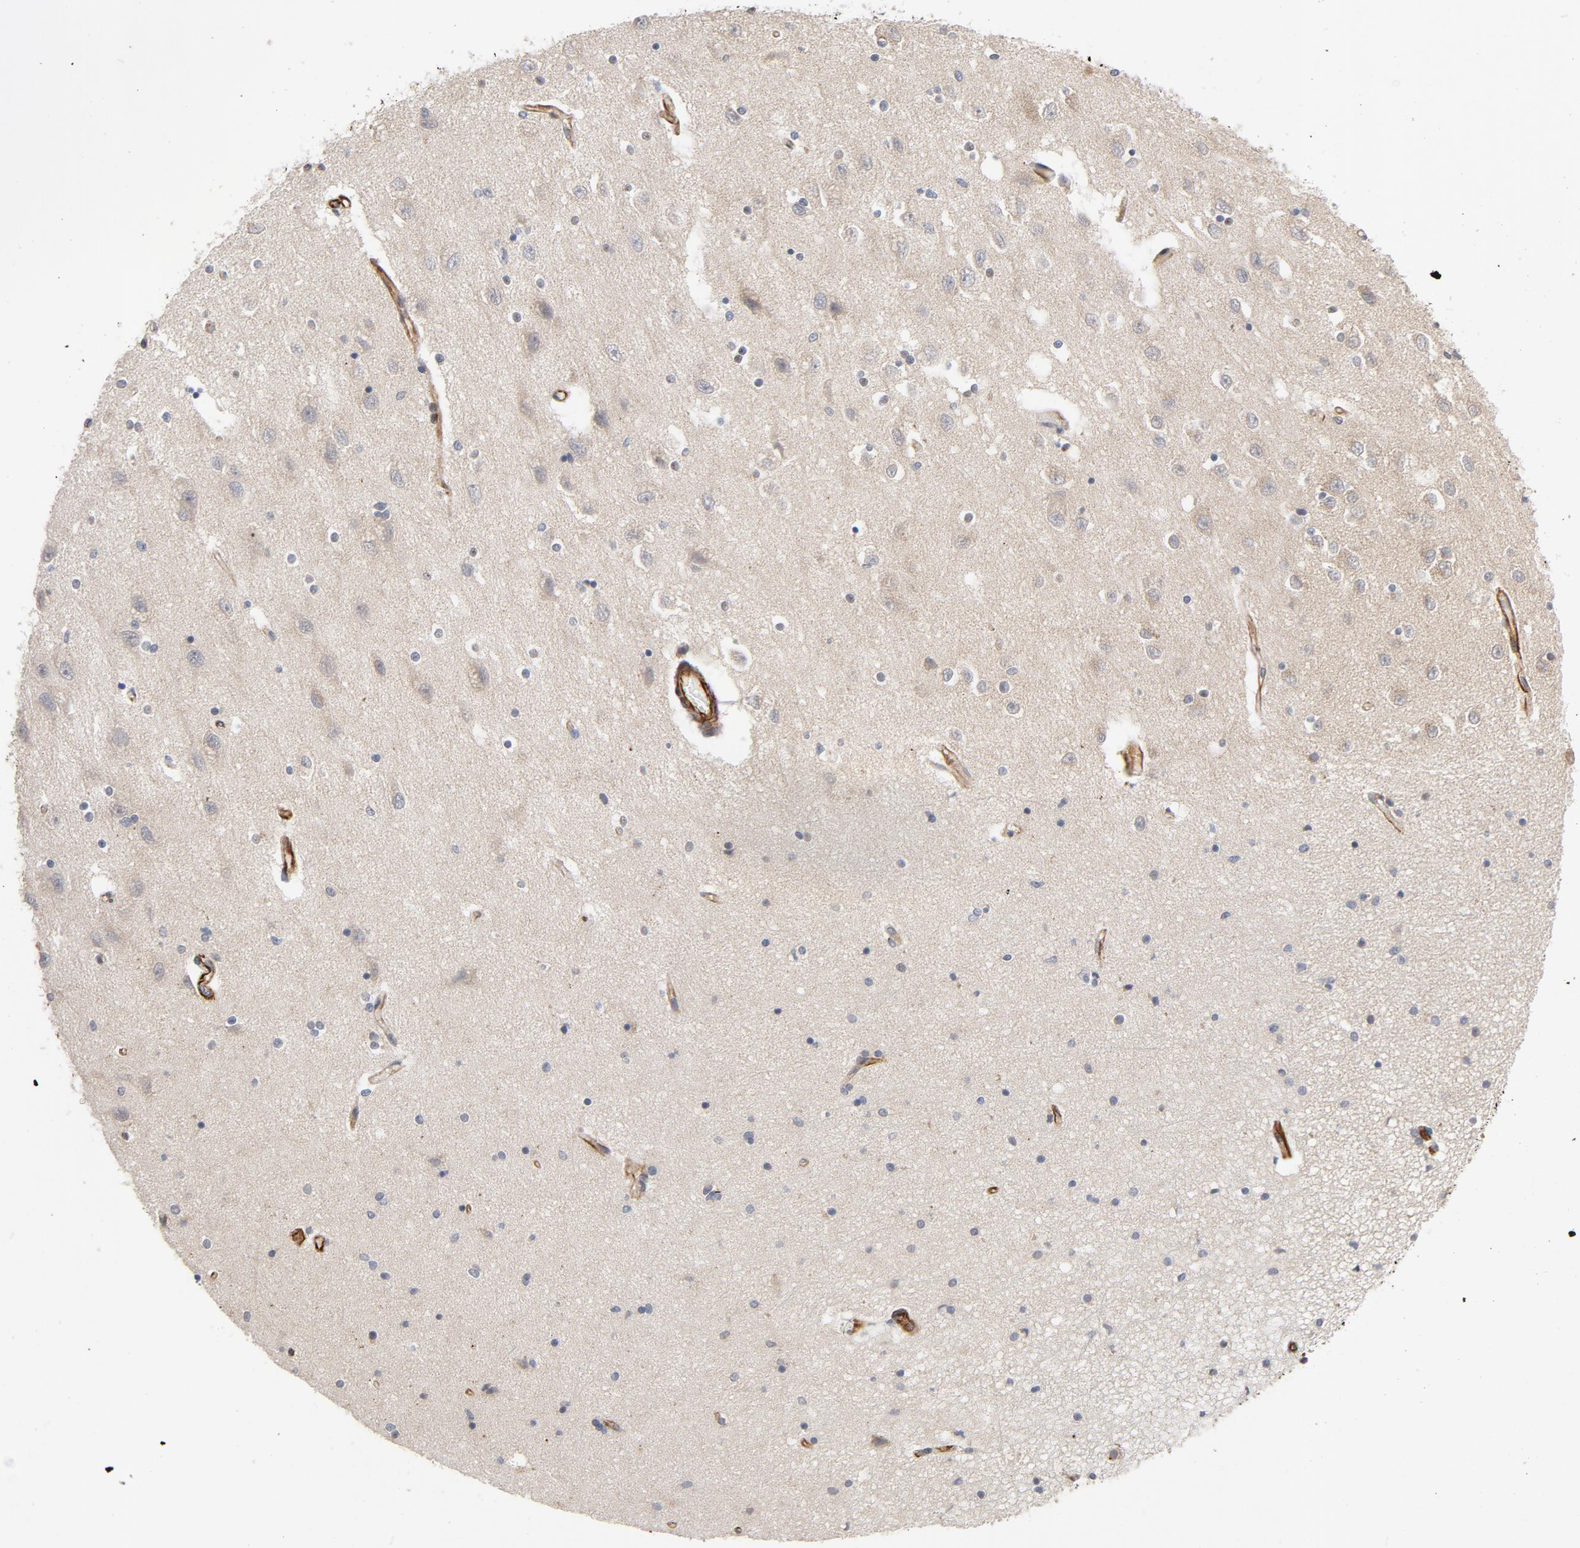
{"staining": {"intensity": "moderate", "quantity": "<25%", "location": "nuclear"}, "tissue": "hippocampus", "cell_type": "Glial cells", "image_type": "normal", "snomed": [{"axis": "morphology", "description": "Normal tissue, NOS"}, {"axis": "topography", "description": "Hippocampus"}], "caption": "IHC photomicrograph of normal hippocampus: human hippocampus stained using immunohistochemistry shows low levels of moderate protein expression localized specifically in the nuclear of glial cells, appearing as a nuclear brown color.", "gene": "FAM118A", "patient": {"sex": "female", "age": 54}}